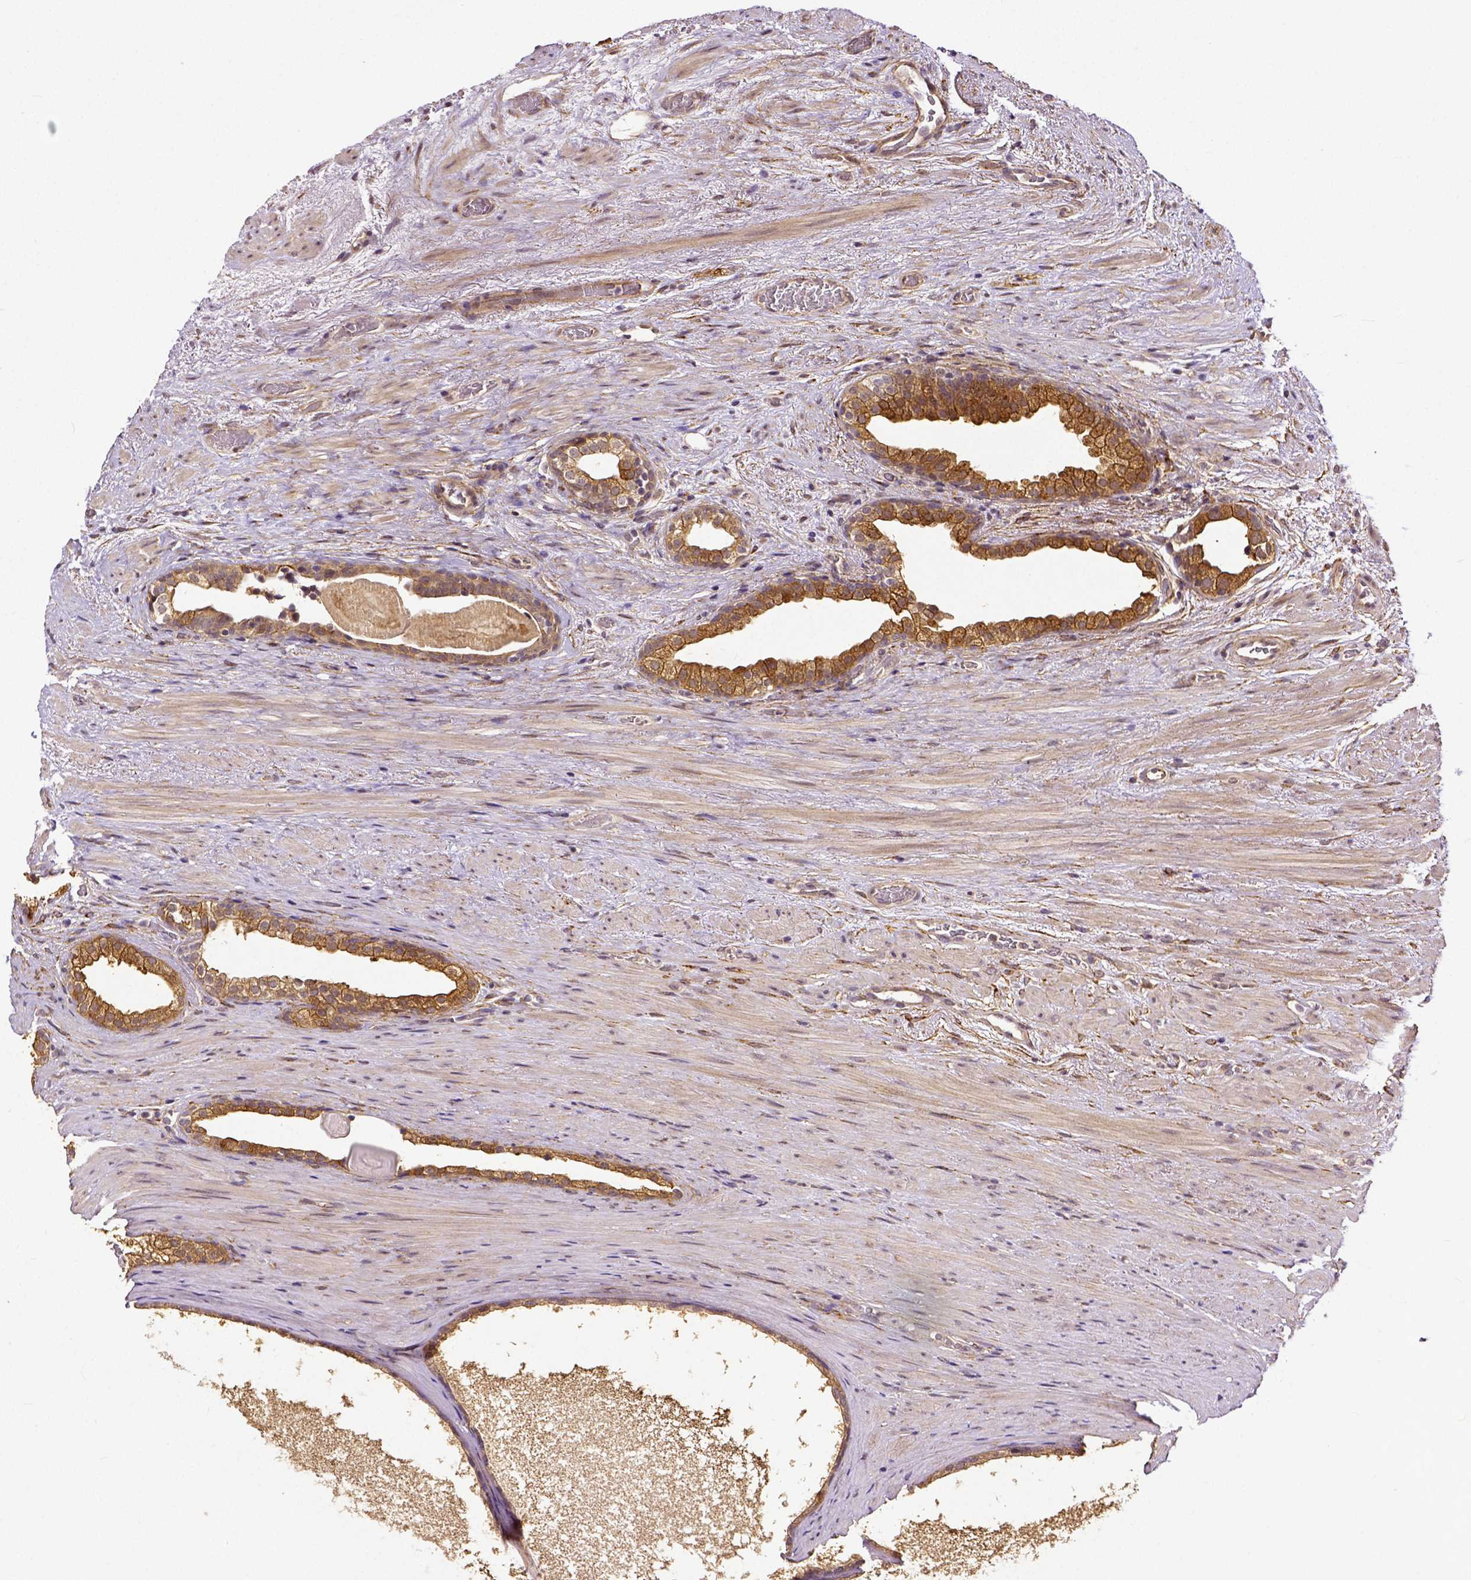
{"staining": {"intensity": "moderate", "quantity": ">75%", "location": "cytoplasmic/membranous"}, "tissue": "prostate cancer", "cell_type": "Tumor cells", "image_type": "cancer", "snomed": [{"axis": "morphology", "description": "Adenocarcinoma, High grade"}, {"axis": "topography", "description": "Prostate"}], "caption": "This photomicrograph demonstrates high-grade adenocarcinoma (prostate) stained with immunohistochemistry (IHC) to label a protein in brown. The cytoplasmic/membranous of tumor cells show moderate positivity for the protein. Nuclei are counter-stained blue.", "gene": "DICER1", "patient": {"sex": "male", "age": 65}}